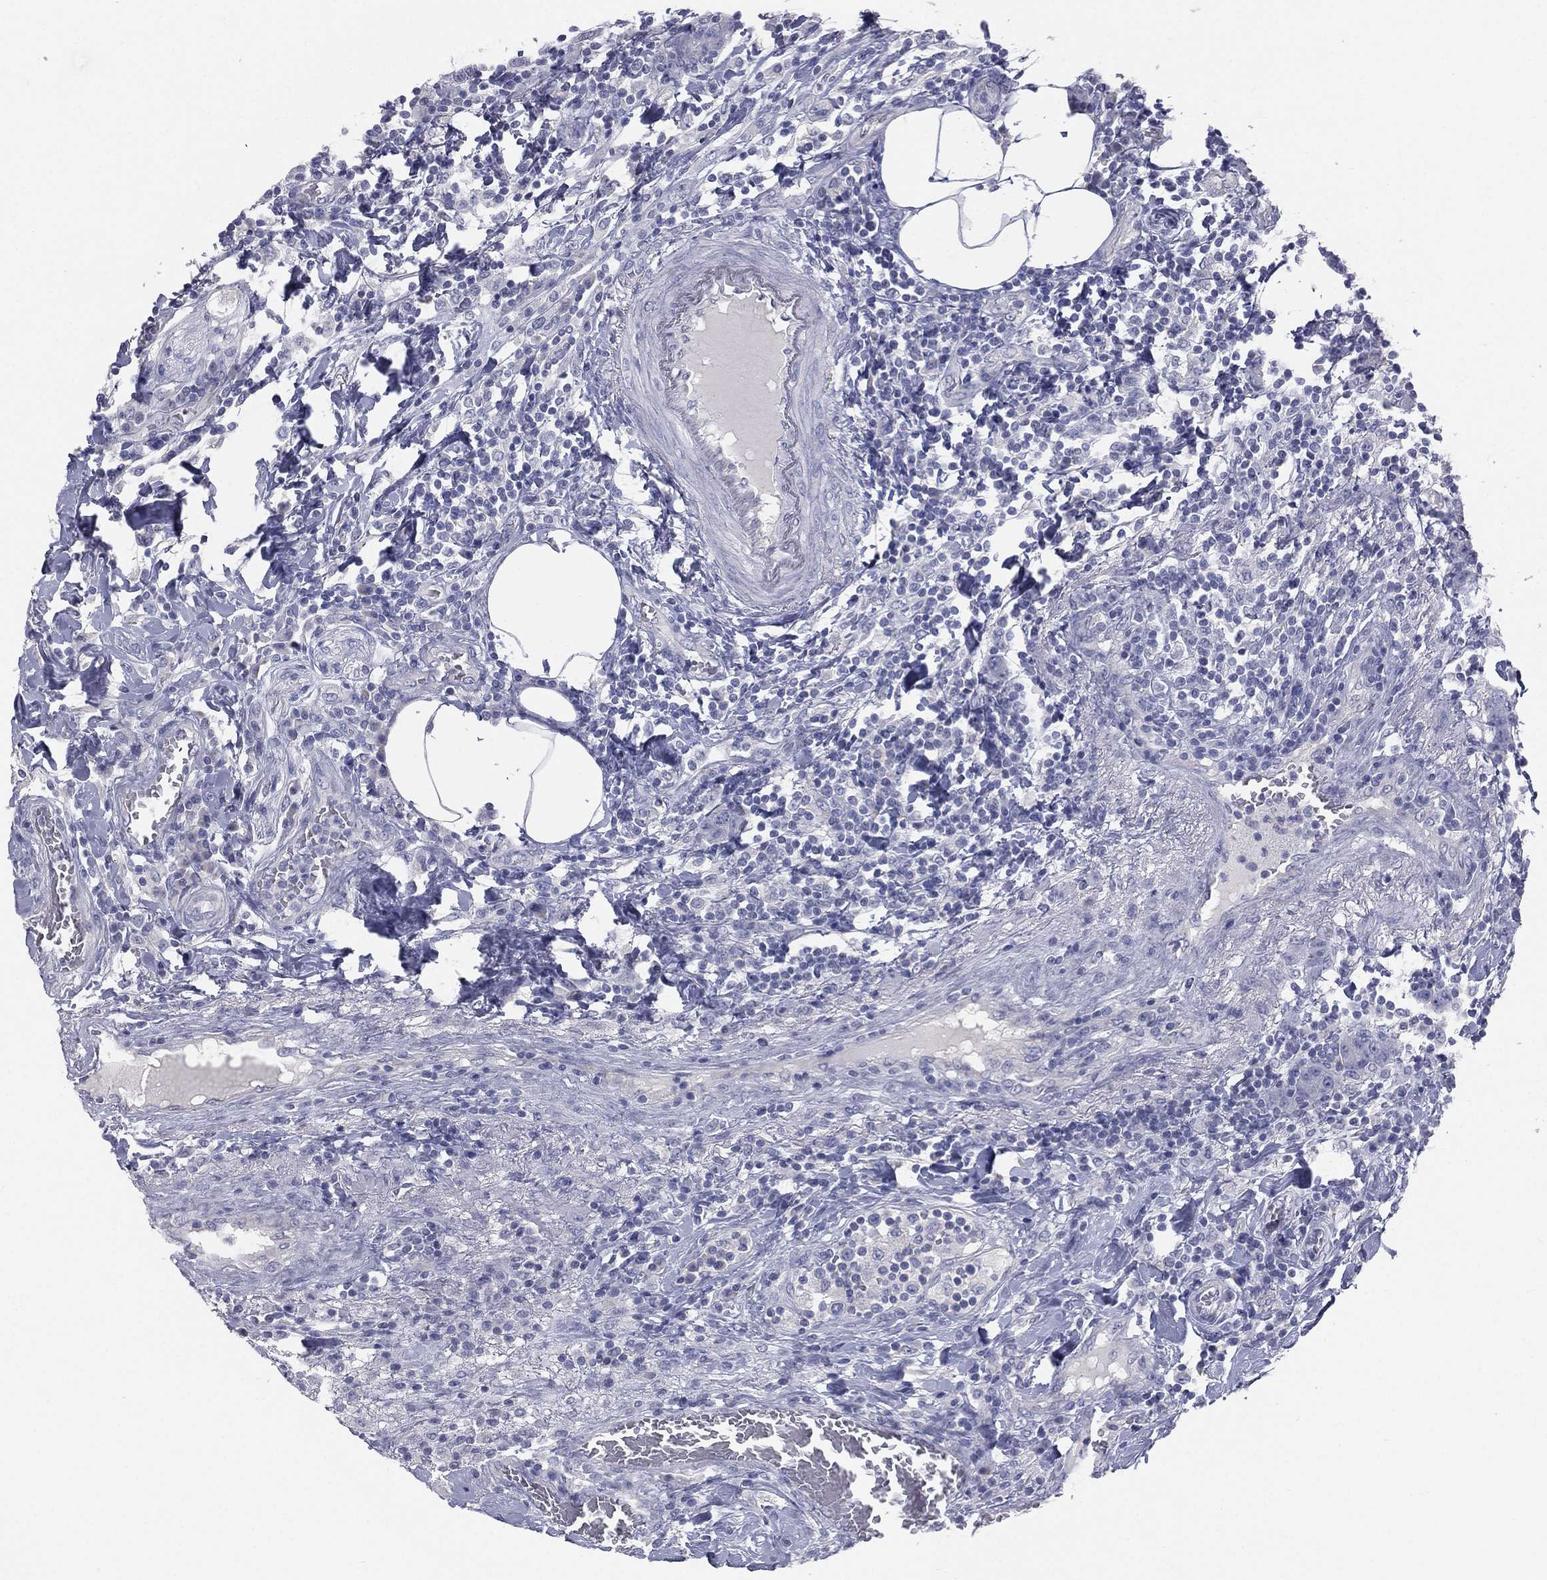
{"staining": {"intensity": "negative", "quantity": "none", "location": "none"}, "tissue": "colorectal cancer", "cell_type": "Tumor cells", "image_type": "cancer", "snomed": [{"axis": "morphology", "description": "Adenocarcinoma, NOS"}, {"axis": "topography", "description": "Colon"}], "caption": "Immunohistochemical staining of human colorectal adenocarcinoma demonstrates no significant positivity in tumor cells.", "gene": "STK31", "patient": {"sex": "female", "age": 48}}